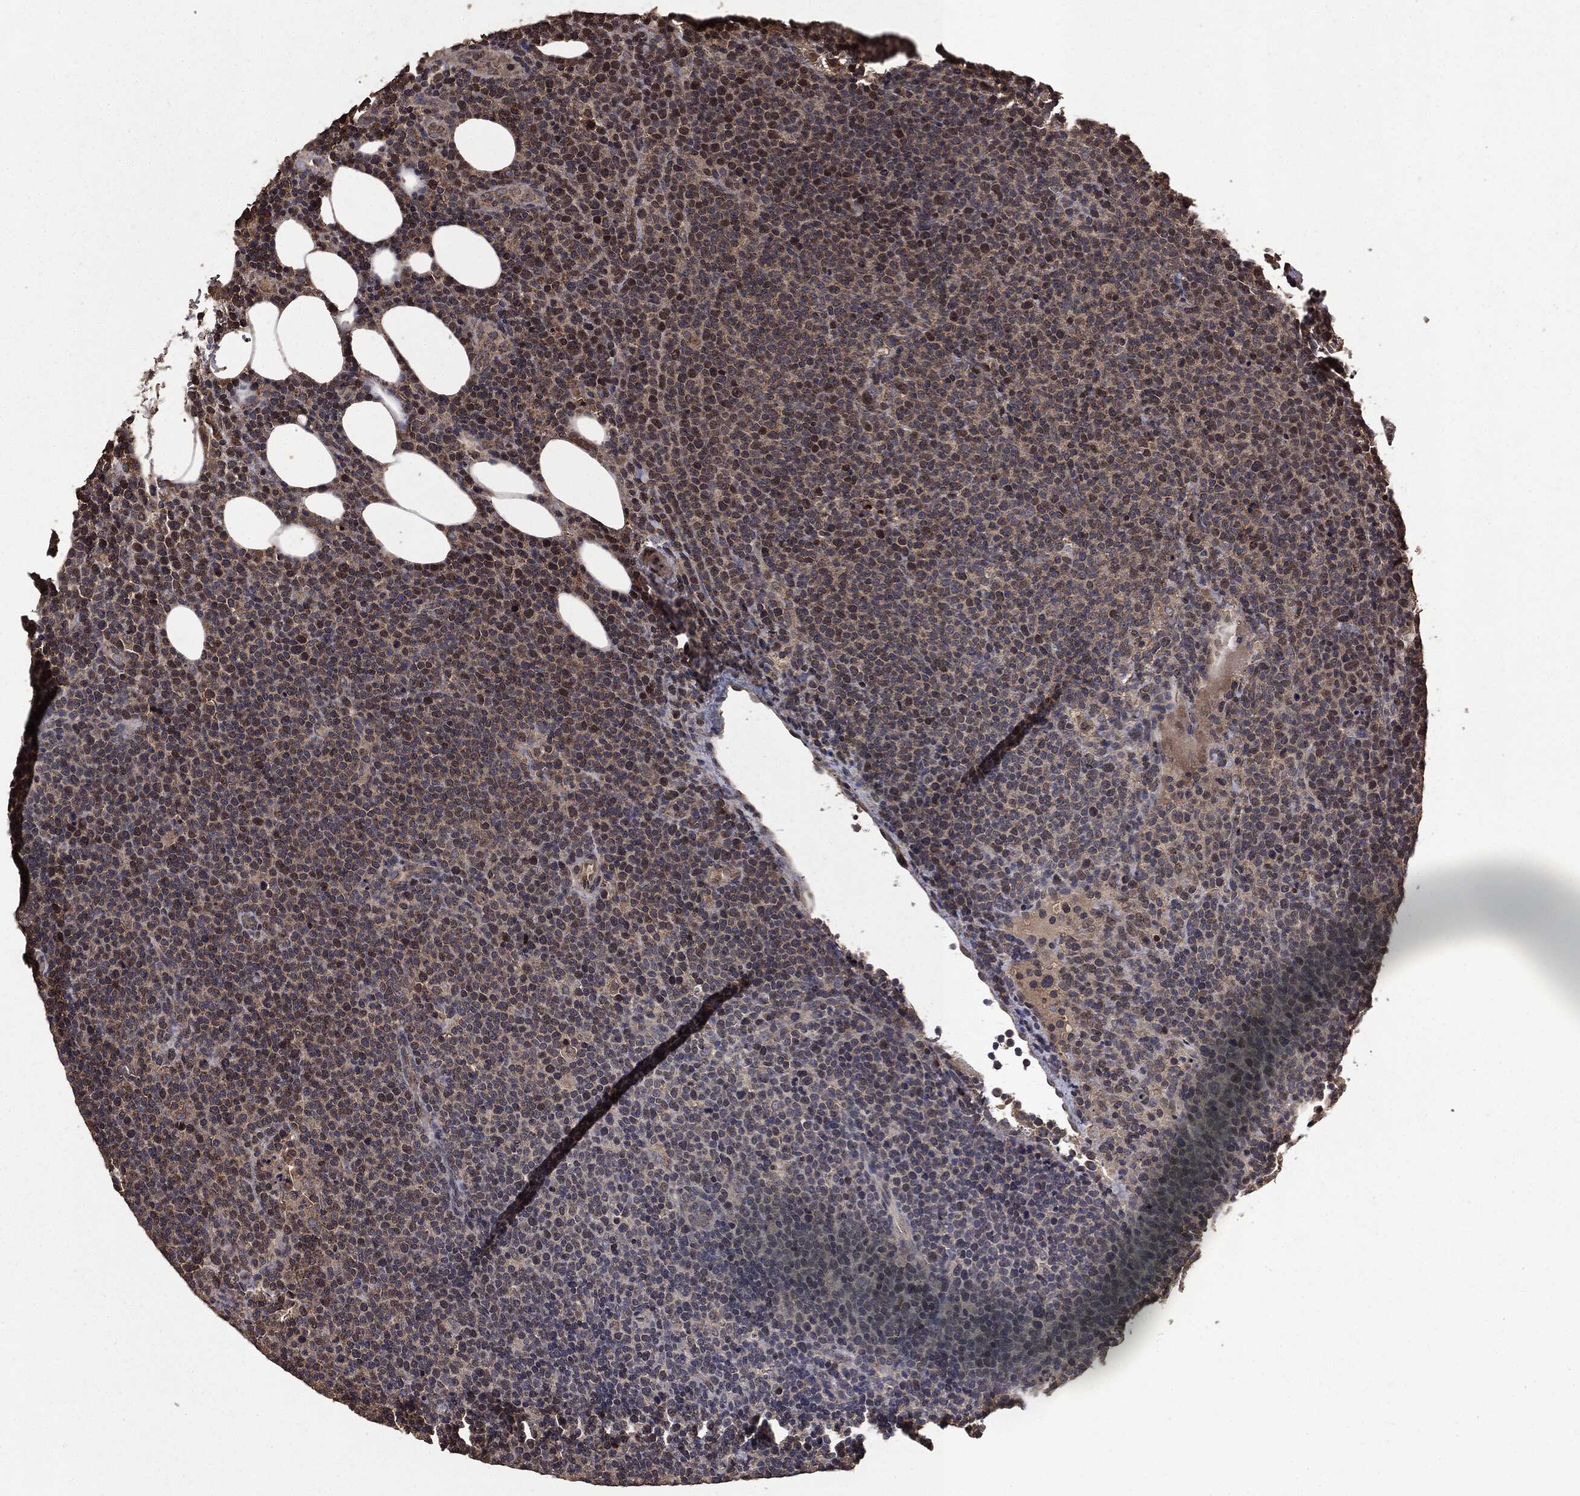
{"staining": {"intensity": "moderate", "quantity": "25%-75%", "location": "cytoplasmic/membranous,nuclear"}, "tissue": "lymphoma", "cell_type": "Tumor cells", "image_type": "cancer", "snomed": [{"axis": "morphology", "description": "Malignant lymphoma, non-Hodgkin's type, High grade"}, {"axis": "topography", "description": "Lymph node"}], "caption": "Human high-grade malignant lymphoma, non-Hodgkin's type stained with a brown dye demonstrates moderate cytoplasmic/membranous and nuclear positive staining in about 25%-75% of tumor cells.", "gene": "PPP6R2", "patient": {"sex": "male", "age": 61}}